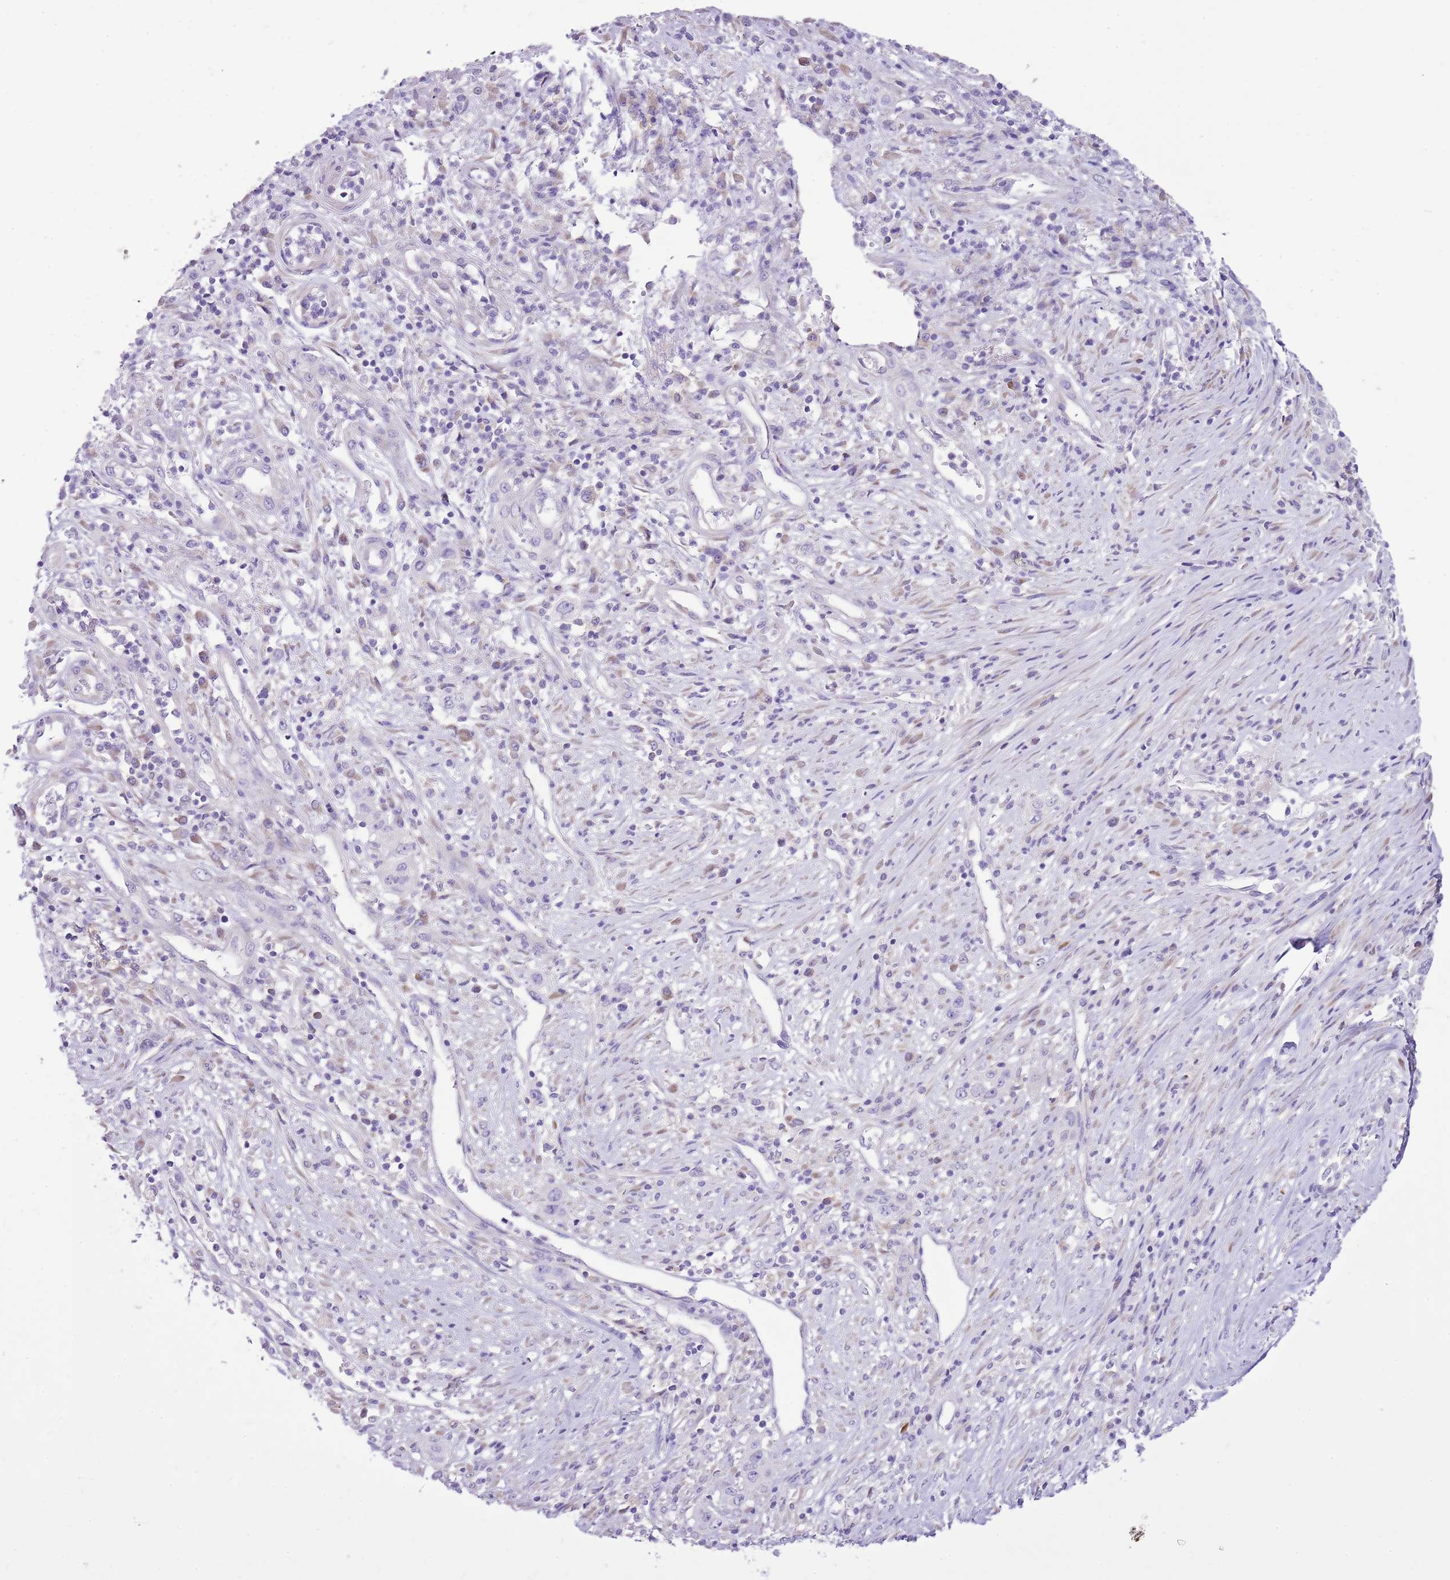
{"staining": {"intensity": "negative", "quantity": "none", "location": "none"}, "tissue": "stomach cancer", "cell_type": "Tumor cells", "image_type": "cancer", "snomed": [{"axis": "morphology", "description": "Adenocarcinoma, NOS"}, {"axis": "topography", "description": "Stomach, upper"}], "caption": "Stomach cancer (adenocarcinoma) was stained to show a protein in brown. There is no significant positivity in tumor cells.", "gene": "AAR2", "patient": {"sex": "male", "age": 62}}